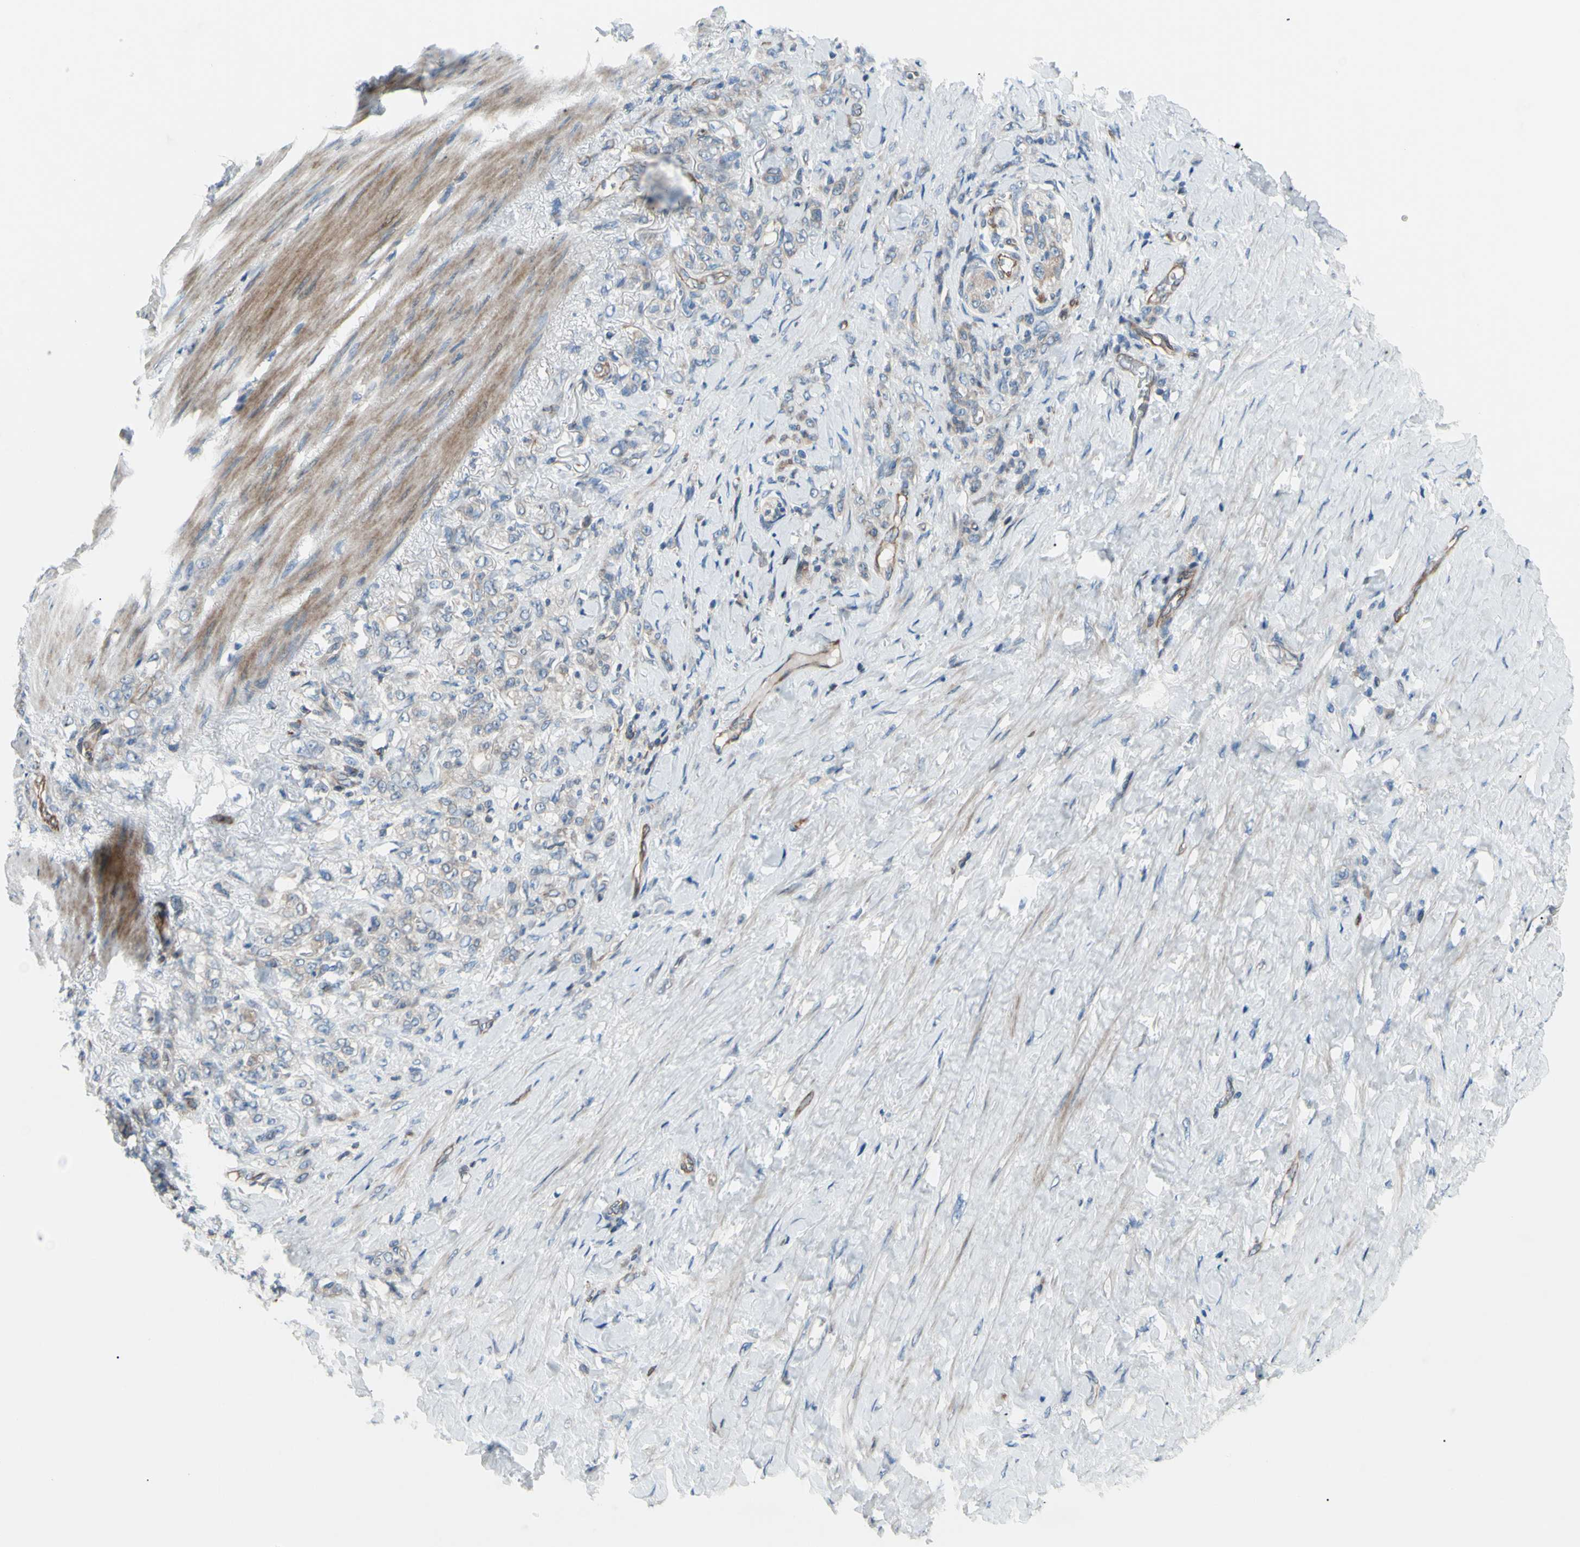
{"staining": {"intensity": "weak", "quantity": "<25%", "location": "cytoplasmic/membranous"}, "tissue": "stomach cancer", "cell_type": "Tumor cells", "image_type": "cancer", "snomed": [{"axis": "morphology", "description": "Adenocarcinoma, NOS"}, {"axis": "topography", "description": "Stomach"}], "caption": "Immunohistochemical staining of human adenocarcinoma (stomach) shows no significant positivity in tumor cells.", "gene": "PAK2", "patient": {"sex": "male", "age": 82}}